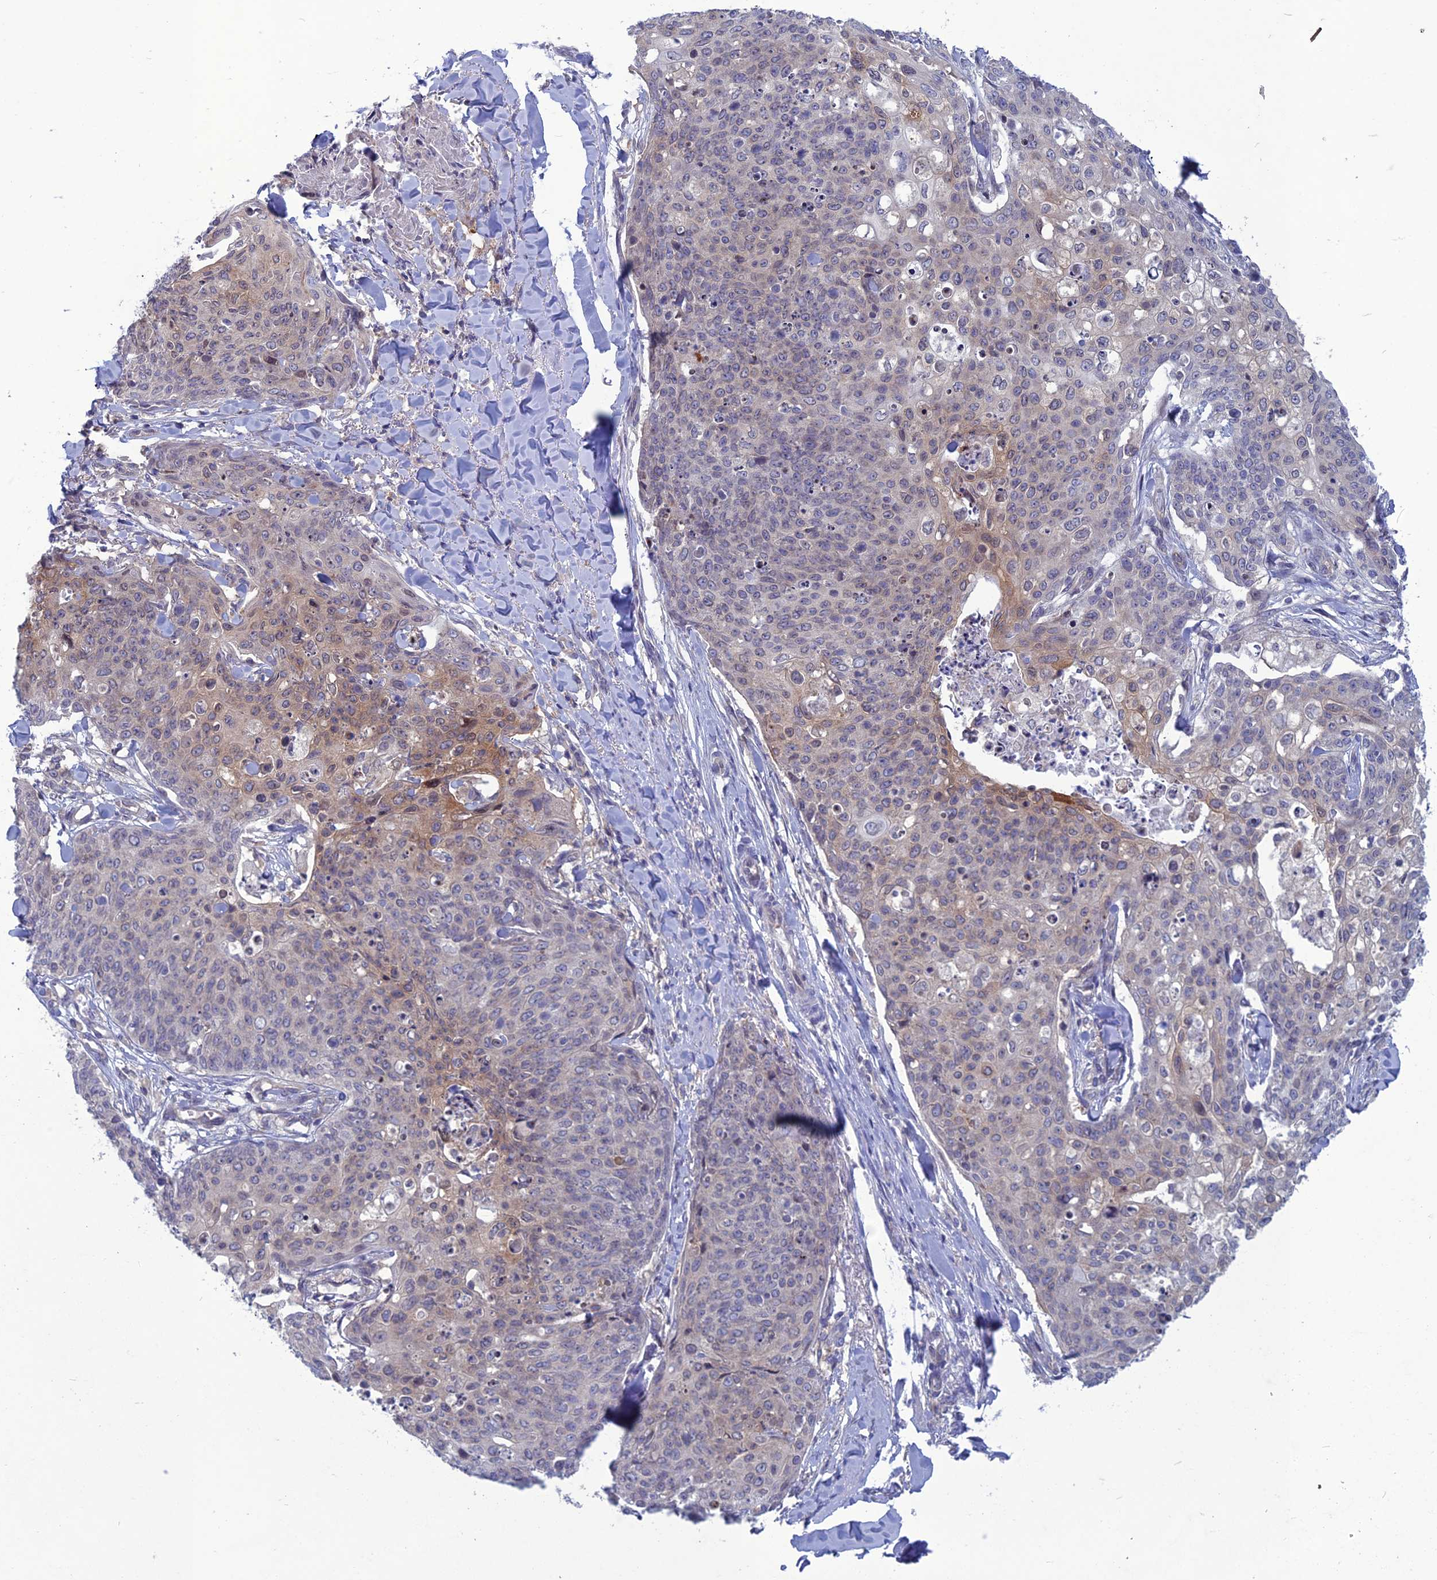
{"staining": {"intensity": "moderate", "quantity": "<25%", "location": "cytoplasmic/membranous,nuclear"}, "tissue": "skin cancer", "cell_type": "Tumor cells", "image_type": "cancer", "snomed": [{"axis": "morphology", "description": "Squamous cell carcinoma, NOS"}, {"axis": "topography", "description": "Skin"}, {"axis": "topography", "description": "Vulva"}], "caption": "Tumor cells display low levels of moderate cytoplasmic/membranous and nuclear expression in about <25% of cells in human skin cancer.", "gene": "WDR46", "patient": {"sex": "female", "age": 85}}